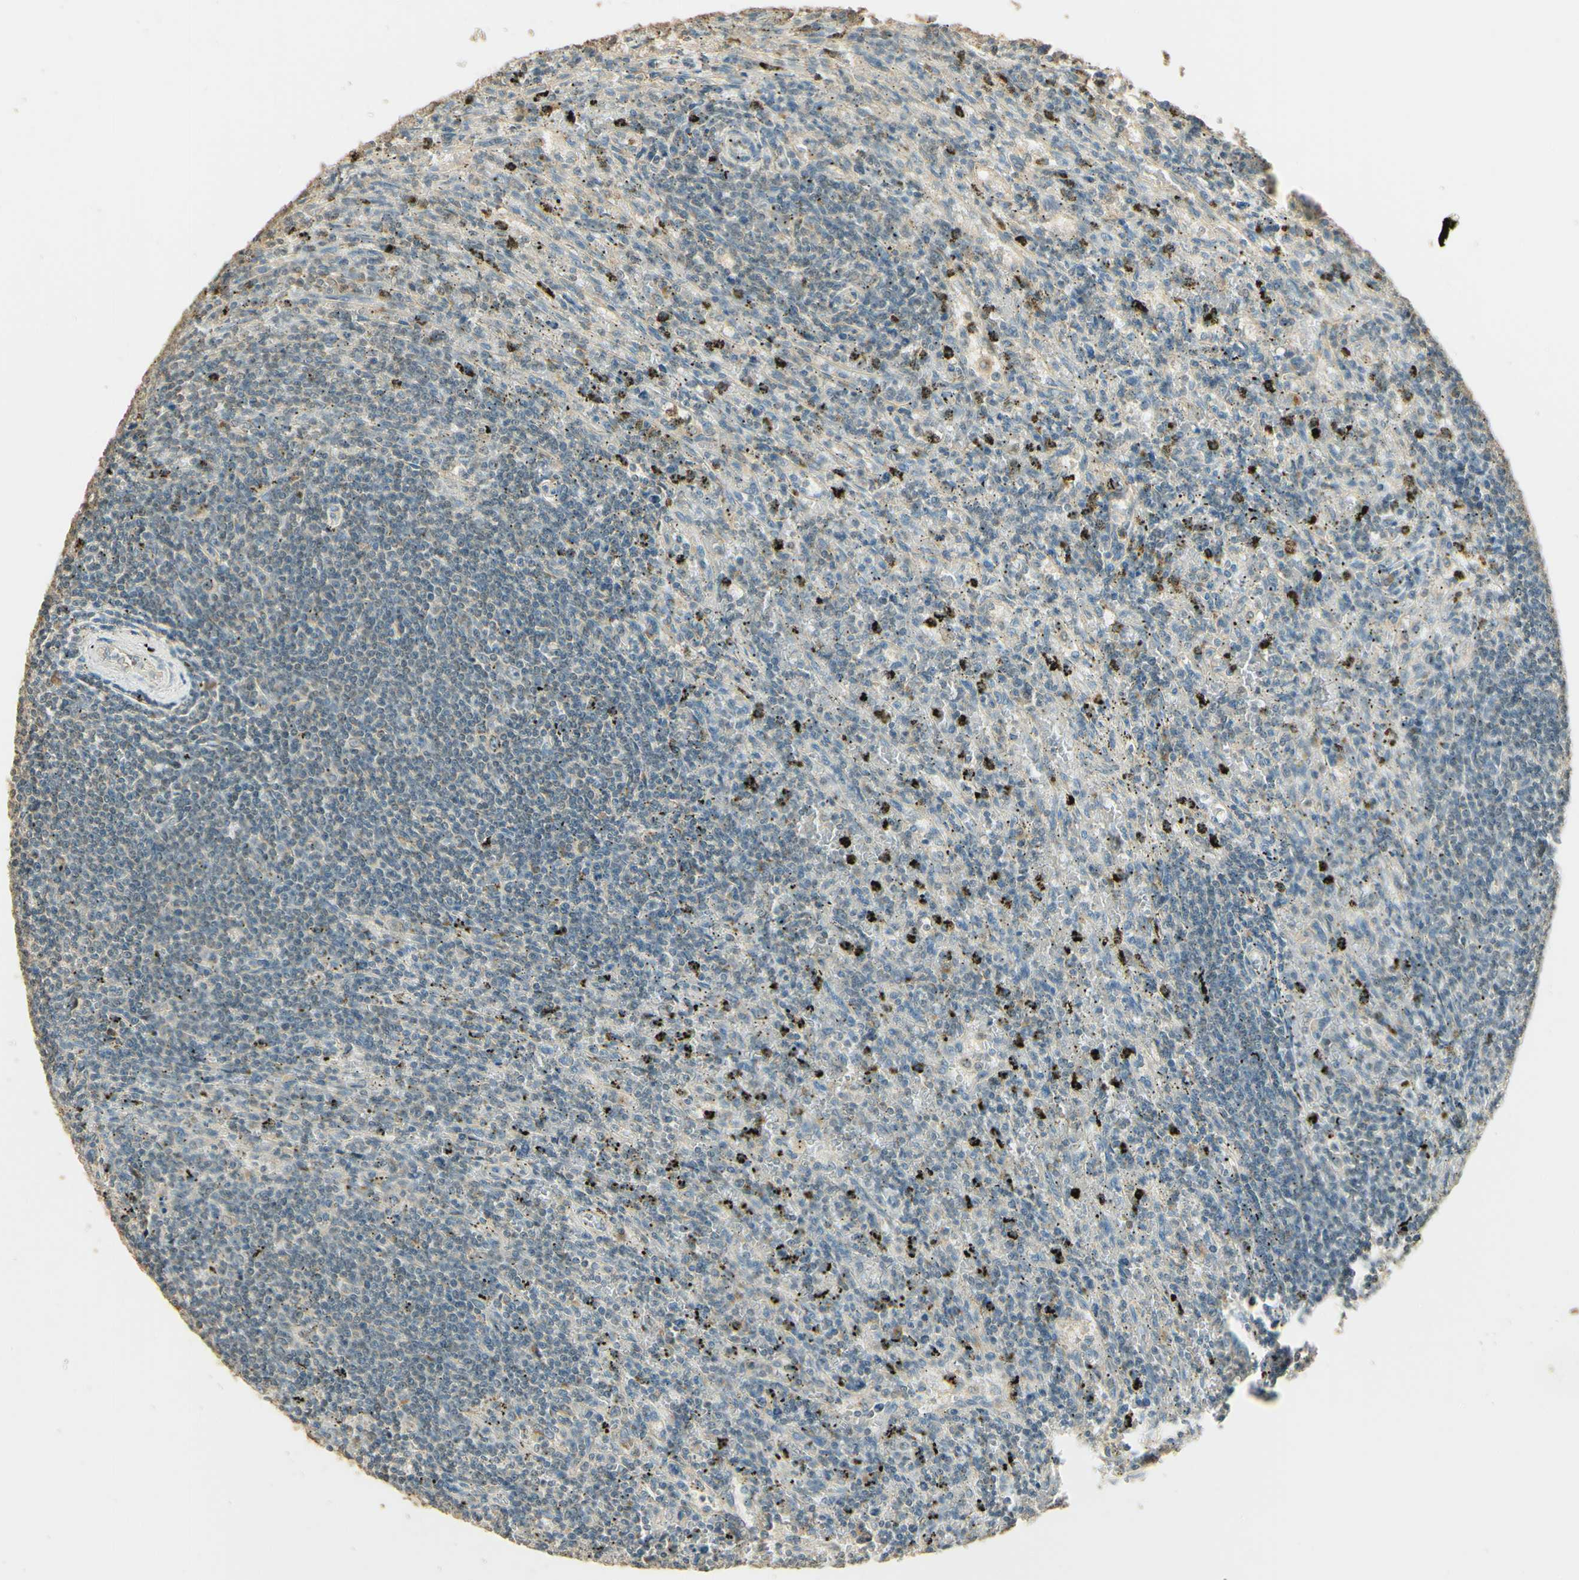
{"staining": {"intensity": "negative", "quantity": "none", "location": "none"}, "tissue": "lymphoma", "cell_type": "Tumor cells", "image_type": "cancer", "snomed": [{"axis": "morphology", "description": "Malignant lymphoma, non-Hodgkin's type, Low grade"}, {"axis": "topography", "description": "Spleen"}], "caption": "An IHC image of malignant lymphoma, non-Hodgkin's type (low-grade) is shown. There is no staining in tumor cells of malignant lymphoma, non-Hodgkin's type (low-grade).", "gene": "UXS1", "patient": {"sex": "male", "age": 76}}